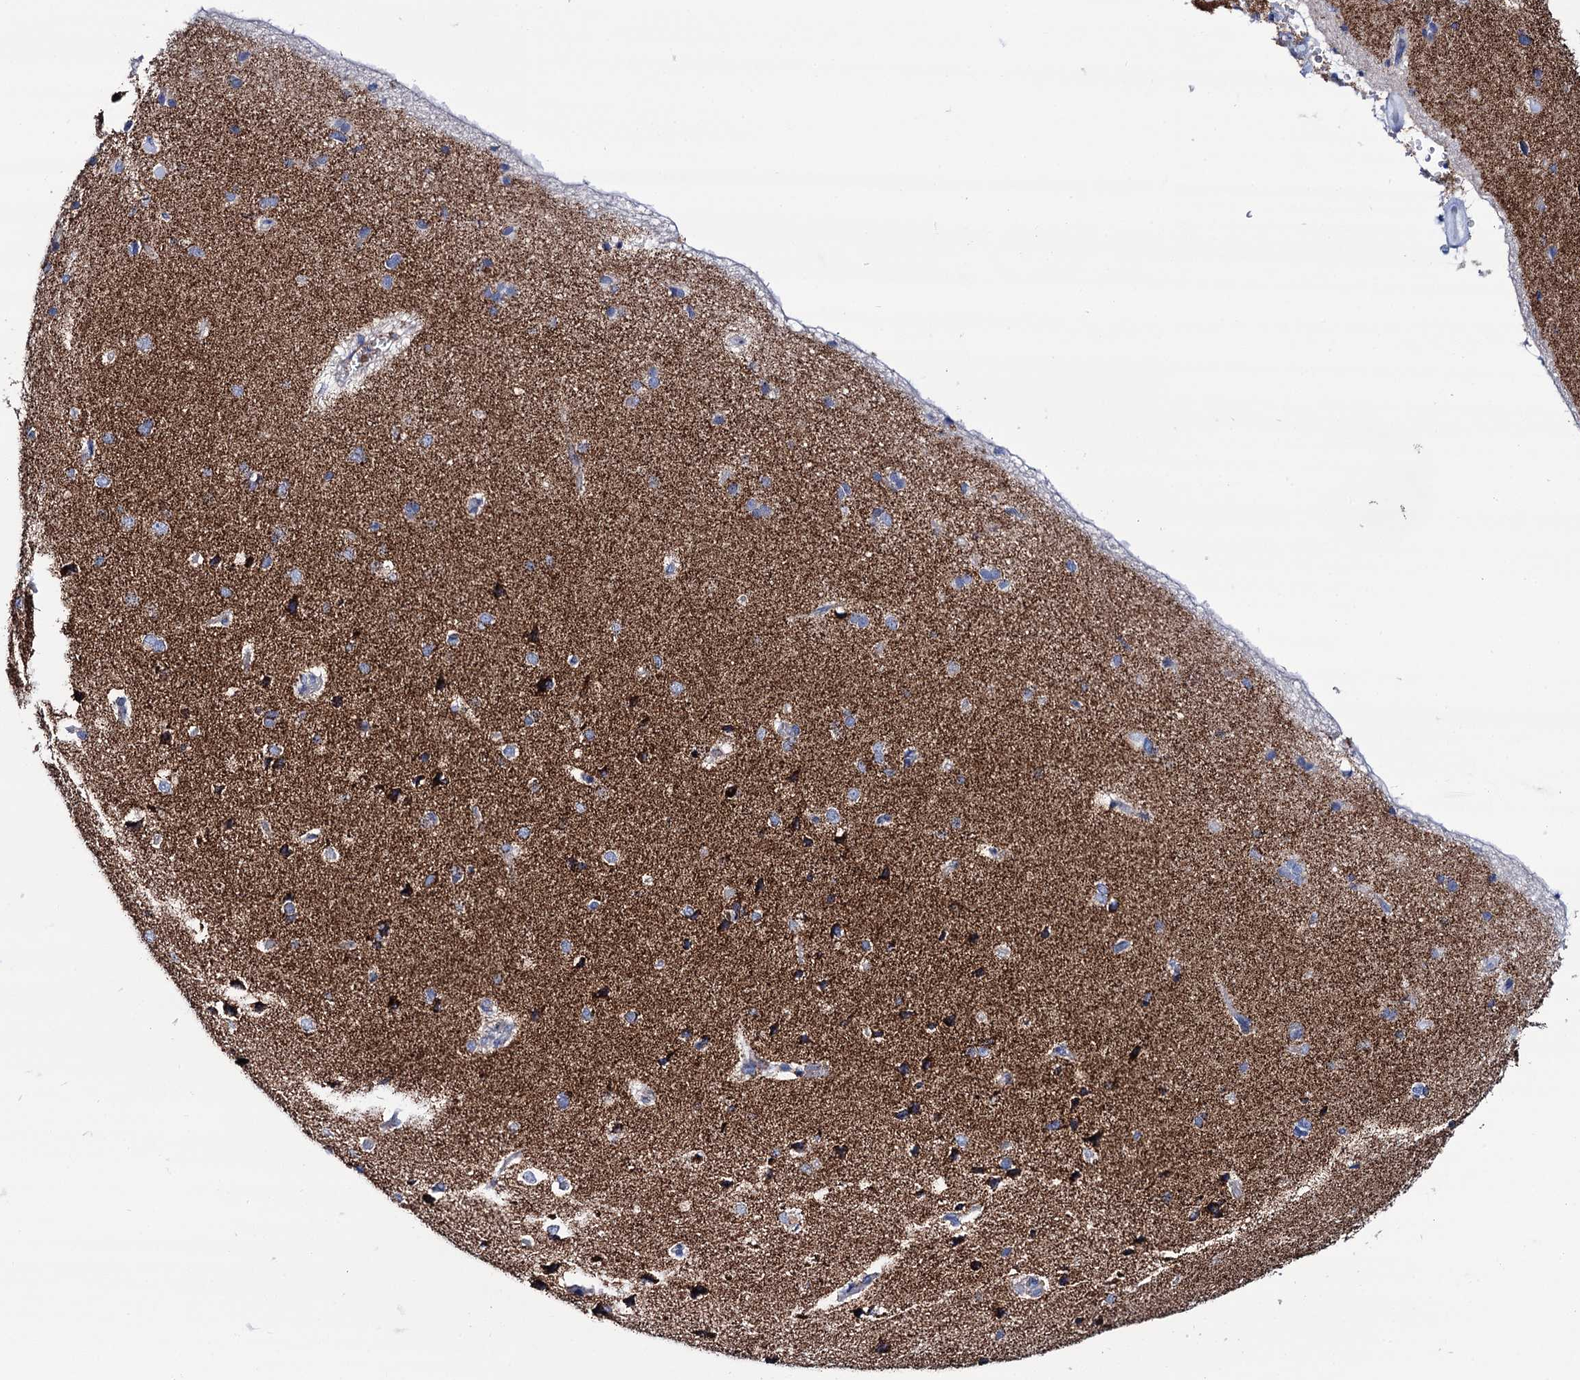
{"staining": {"intensity": "negative", "quantity": "none", "location": "none"}, "tissue": "cerebral cortex", "cell_type": "Endothelial cells", "image_type": "normal", "snomed": [{"axis": "morphology", "description": "Normal tissue, NOS"}, {"axis": "topography", "description": "Cerebral cortex"}], "caption": "Immunohistochemistry (IHC) of normal human cerebral cortex exhibits no positivity in endothelial cells. (Stains: DAB immunohistochemistry with hematoxylin counter stain, Microscopy: brightfield microscopy at high magnification).", "gene": "UBASH3B", "patient": {"sex": "male", "age": 62}}